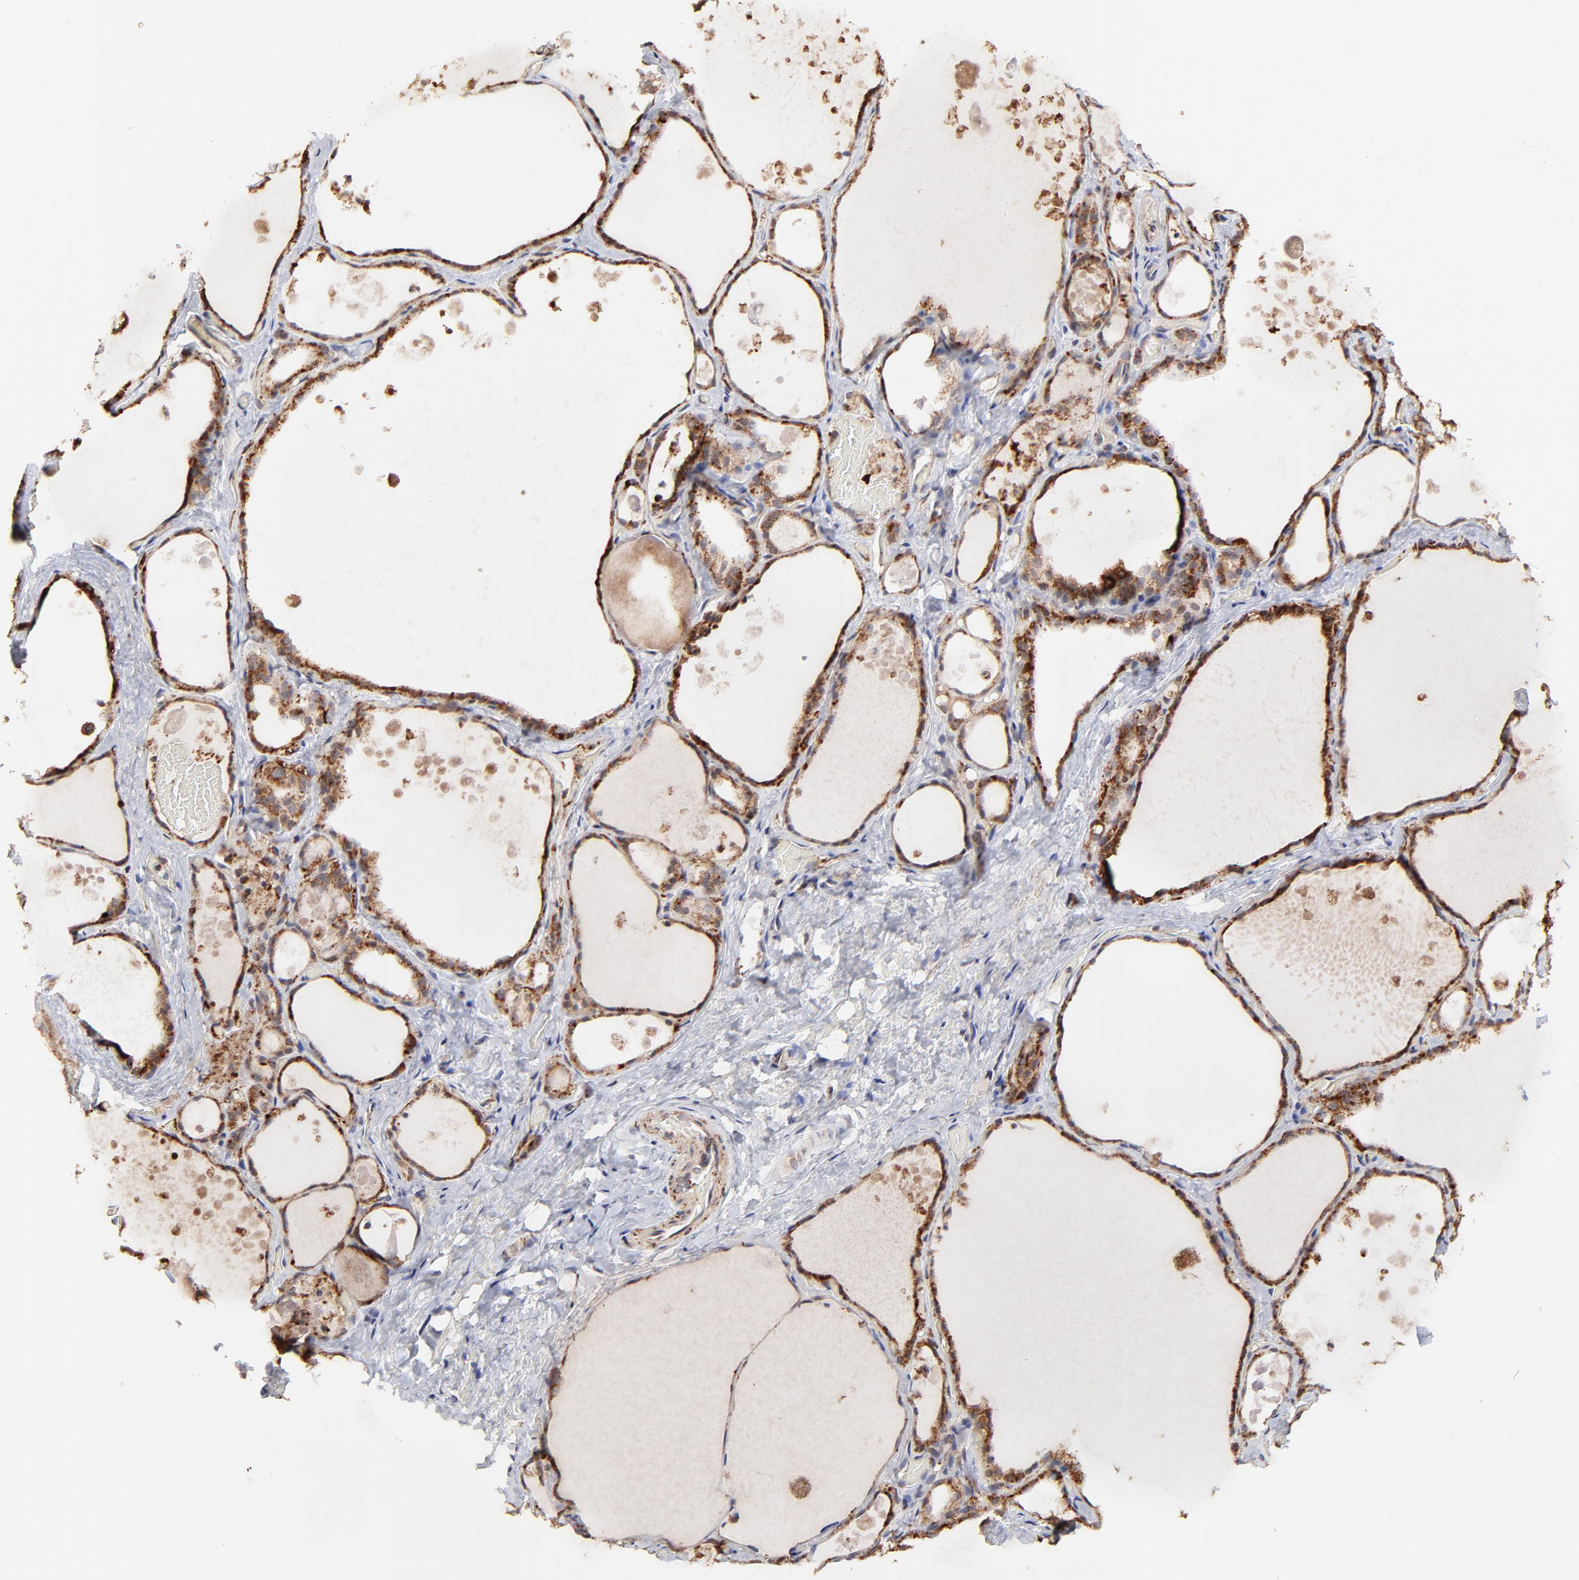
{"staining": {"intensity": "weak", "quantity": ">75%", "location": "cytoplasmic/membranous"}, "tissue": "thyroid gland", "cell_type": "Glandular cells", "image_type": "normal", "snomed": [{"axis": "morphology", "description": "Normal tissue, NOS"}, {"axis": "topography", "description": "Thyroid gland"}], "caption": "A brown stain labels weak cytoplasmic/membranous positivity of a protein in glandular cells of normal human thyroid gland. Using DAB (brown) and hematoxylin (blue) stains, captured at high magnification using brightfield microscopy.", "gene": "MAP2K7", "patient": {"sex": "male", "age": 61}}